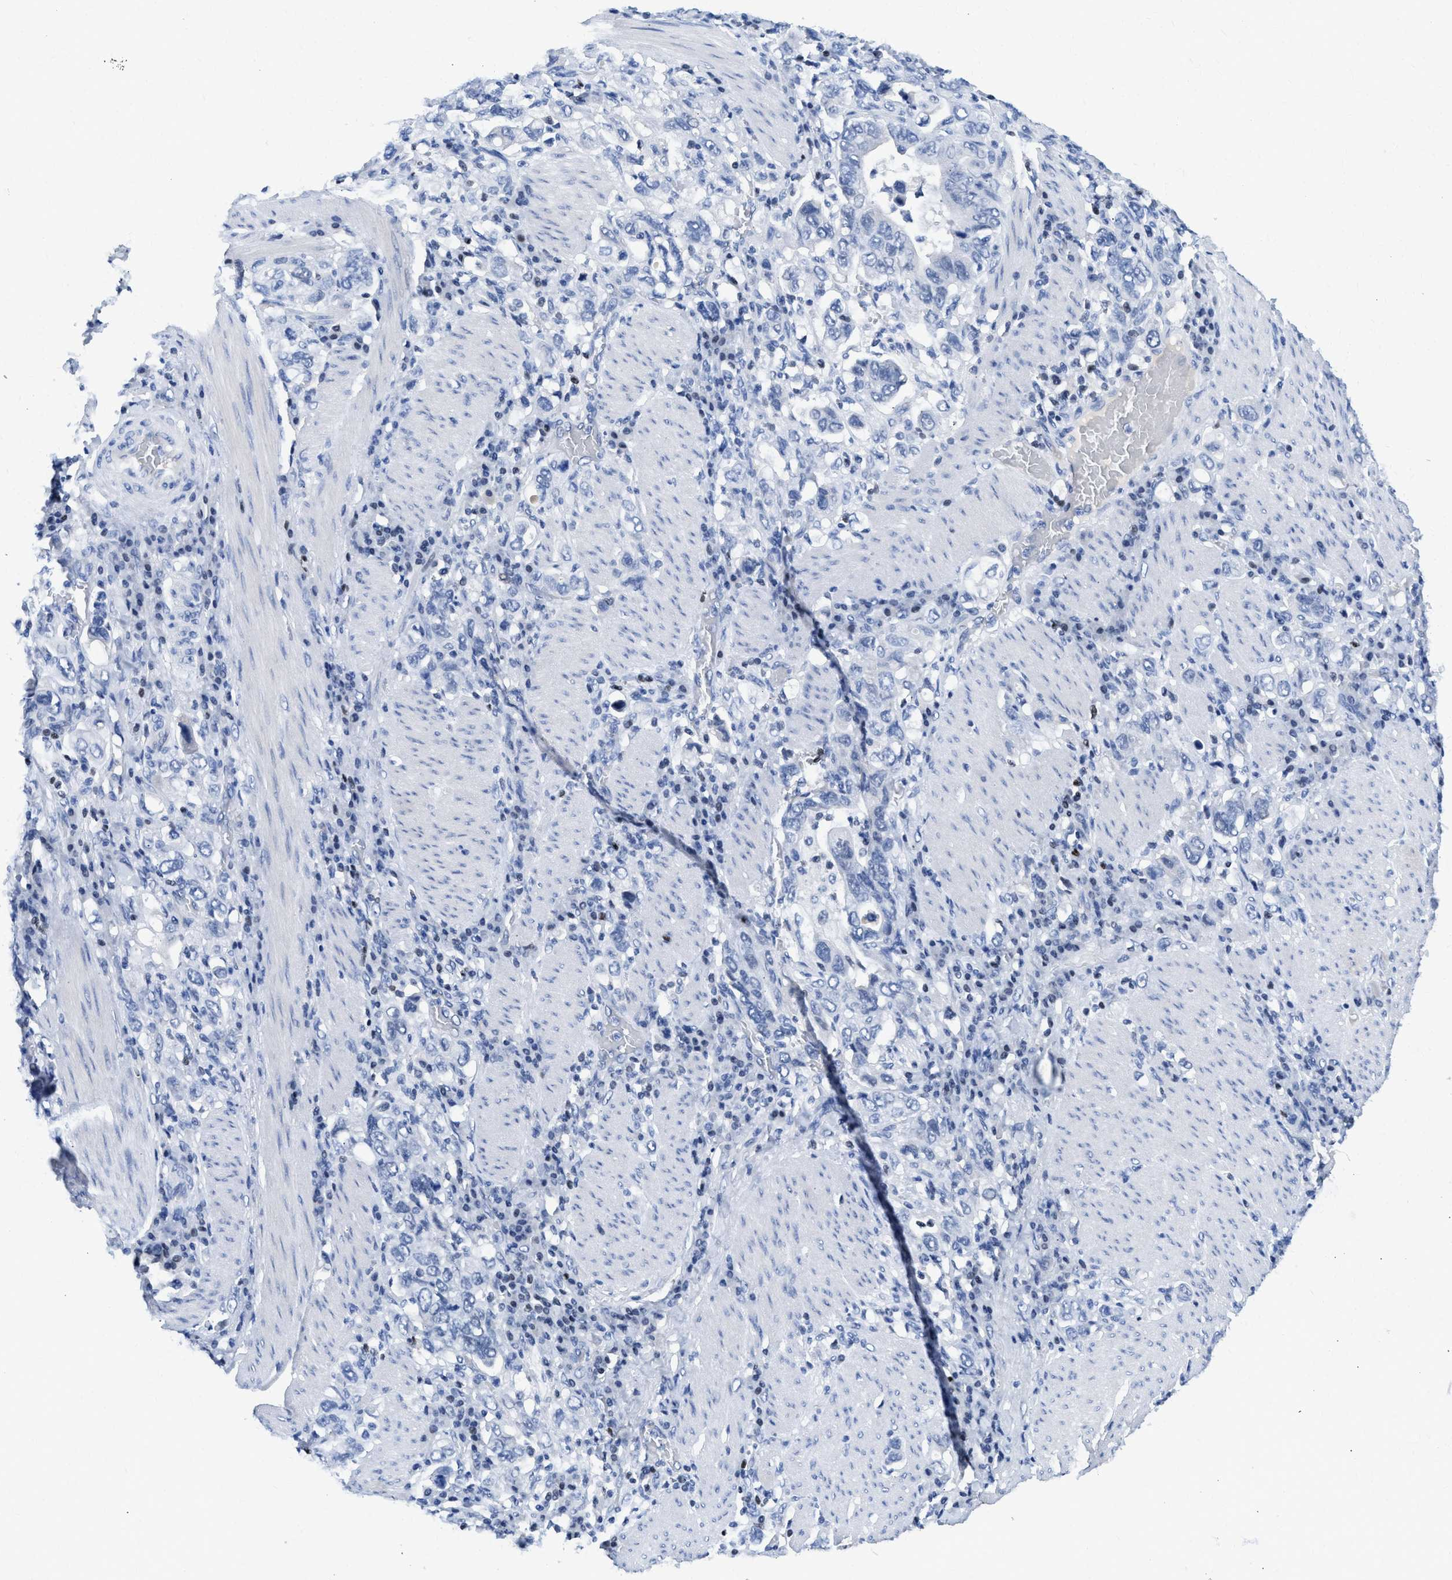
{"staining": {"intensity": "negative", "quantity": "none", "location": "none"}, "tissue": "stomach cancer", "cell_type": "Tumor cells", "image_type": "cancer", "snomed": [{"axis": "morphology", "description": "Adenocarcinoma, NOS"}, {"axis": "topography", "description": "Stomach, upper"}], "caption": "This is a histopathology image of immunohistochemistry (IHC) staining of stomach adenocarcinoma, which shows no staining in tumor cells.", "gene": "TCF7", "patient": {"sex": "male", "age": 62}}